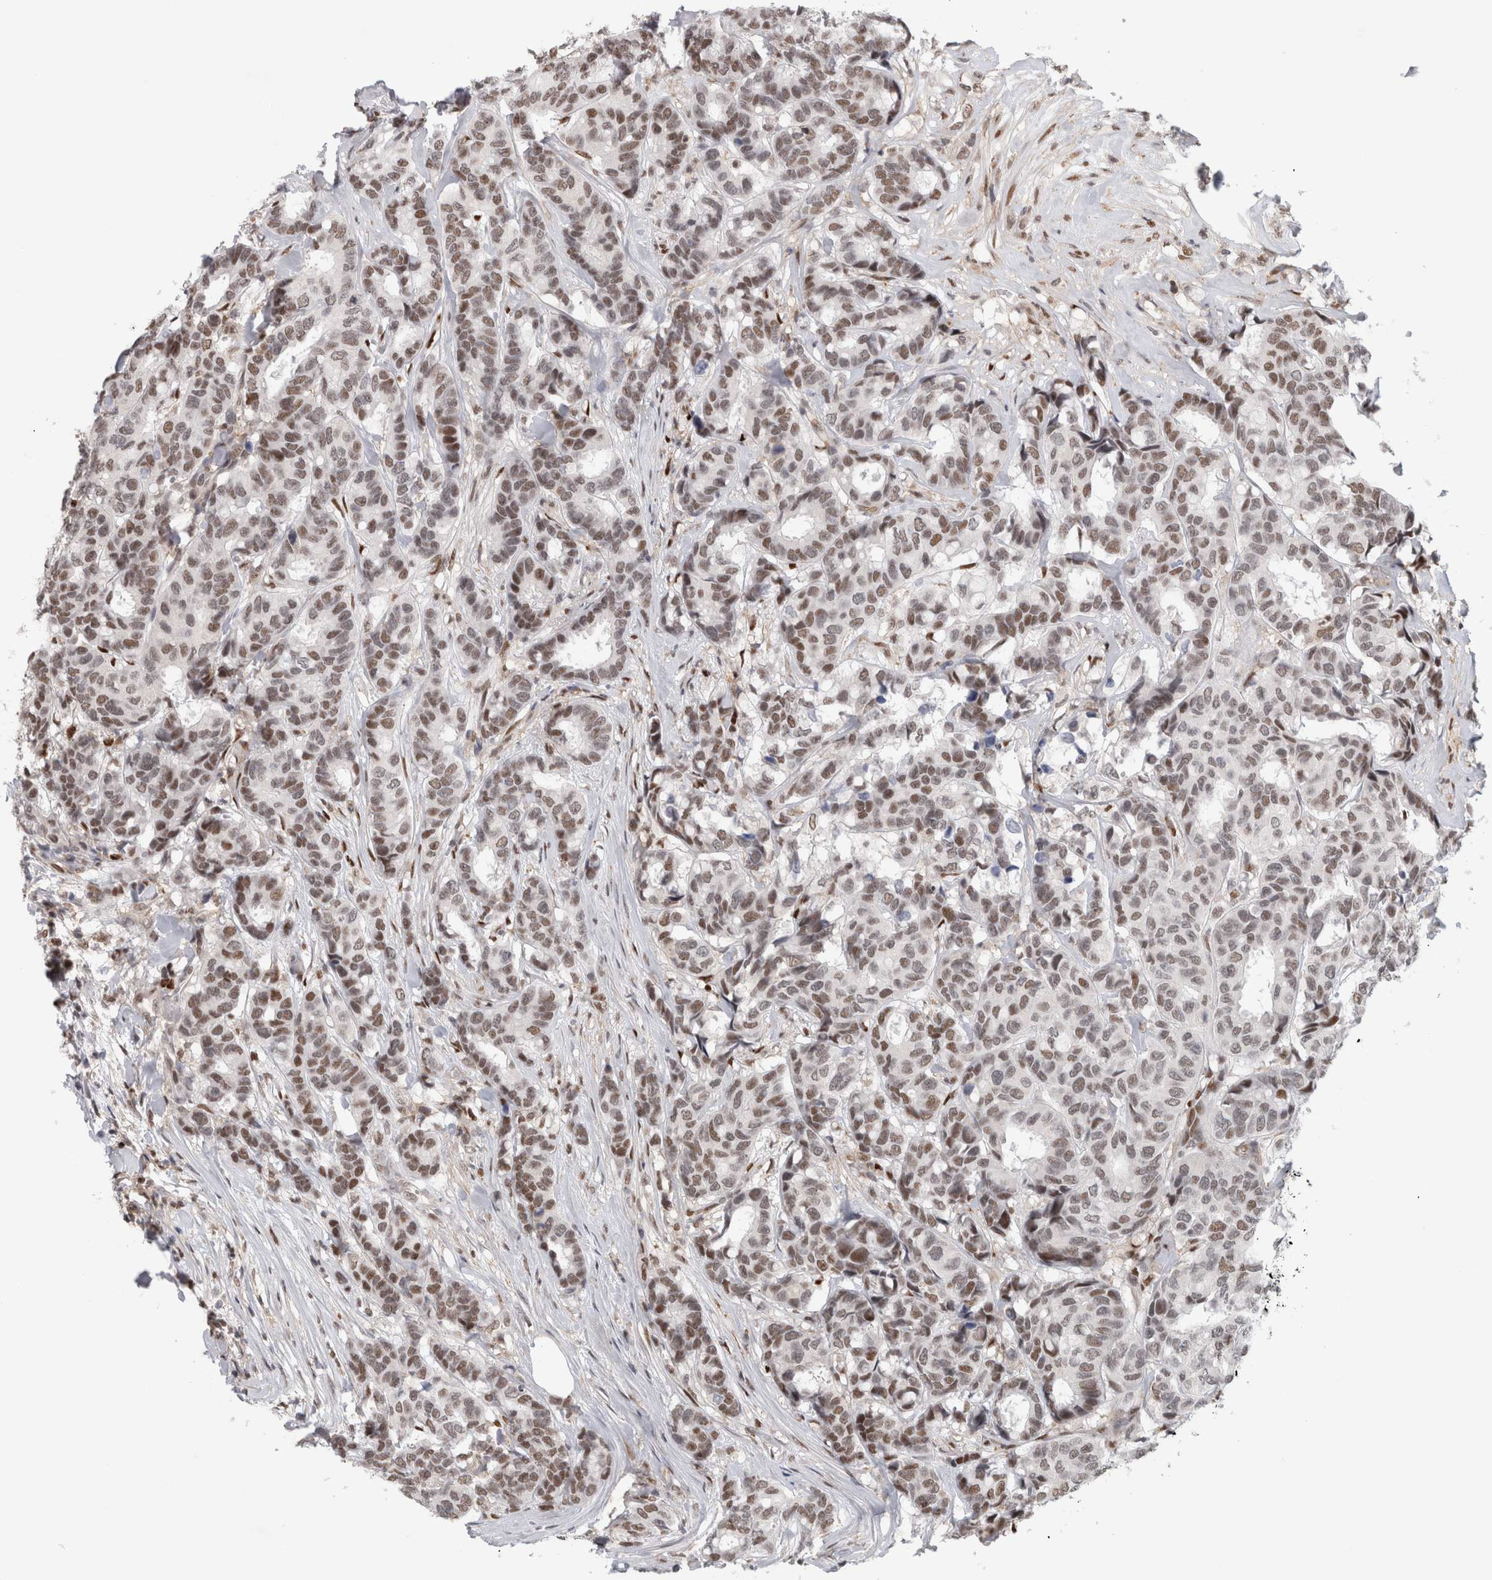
{"staining": {"intensity": "weak", "quantity": ">75%", "location": "nuclear"}, "tissue": "breast cancer", "cell_type": "Tumor cells", "image_type": "cancer", "snomed": [{"axis": "morphology", "description": "Duct carcinoma"}, {"axis": "topography", "description": "Breast"}], "caption": "Immunohistochemical staining of human intraductal carcinoma (breast) exhibits weak nuclear protein expression in about >75% of tumor cells. (DAB IHC with brightfield microscopy, high magnification).", "gene": "SRARP", "patient": {"sex": "female", "age": 87}}